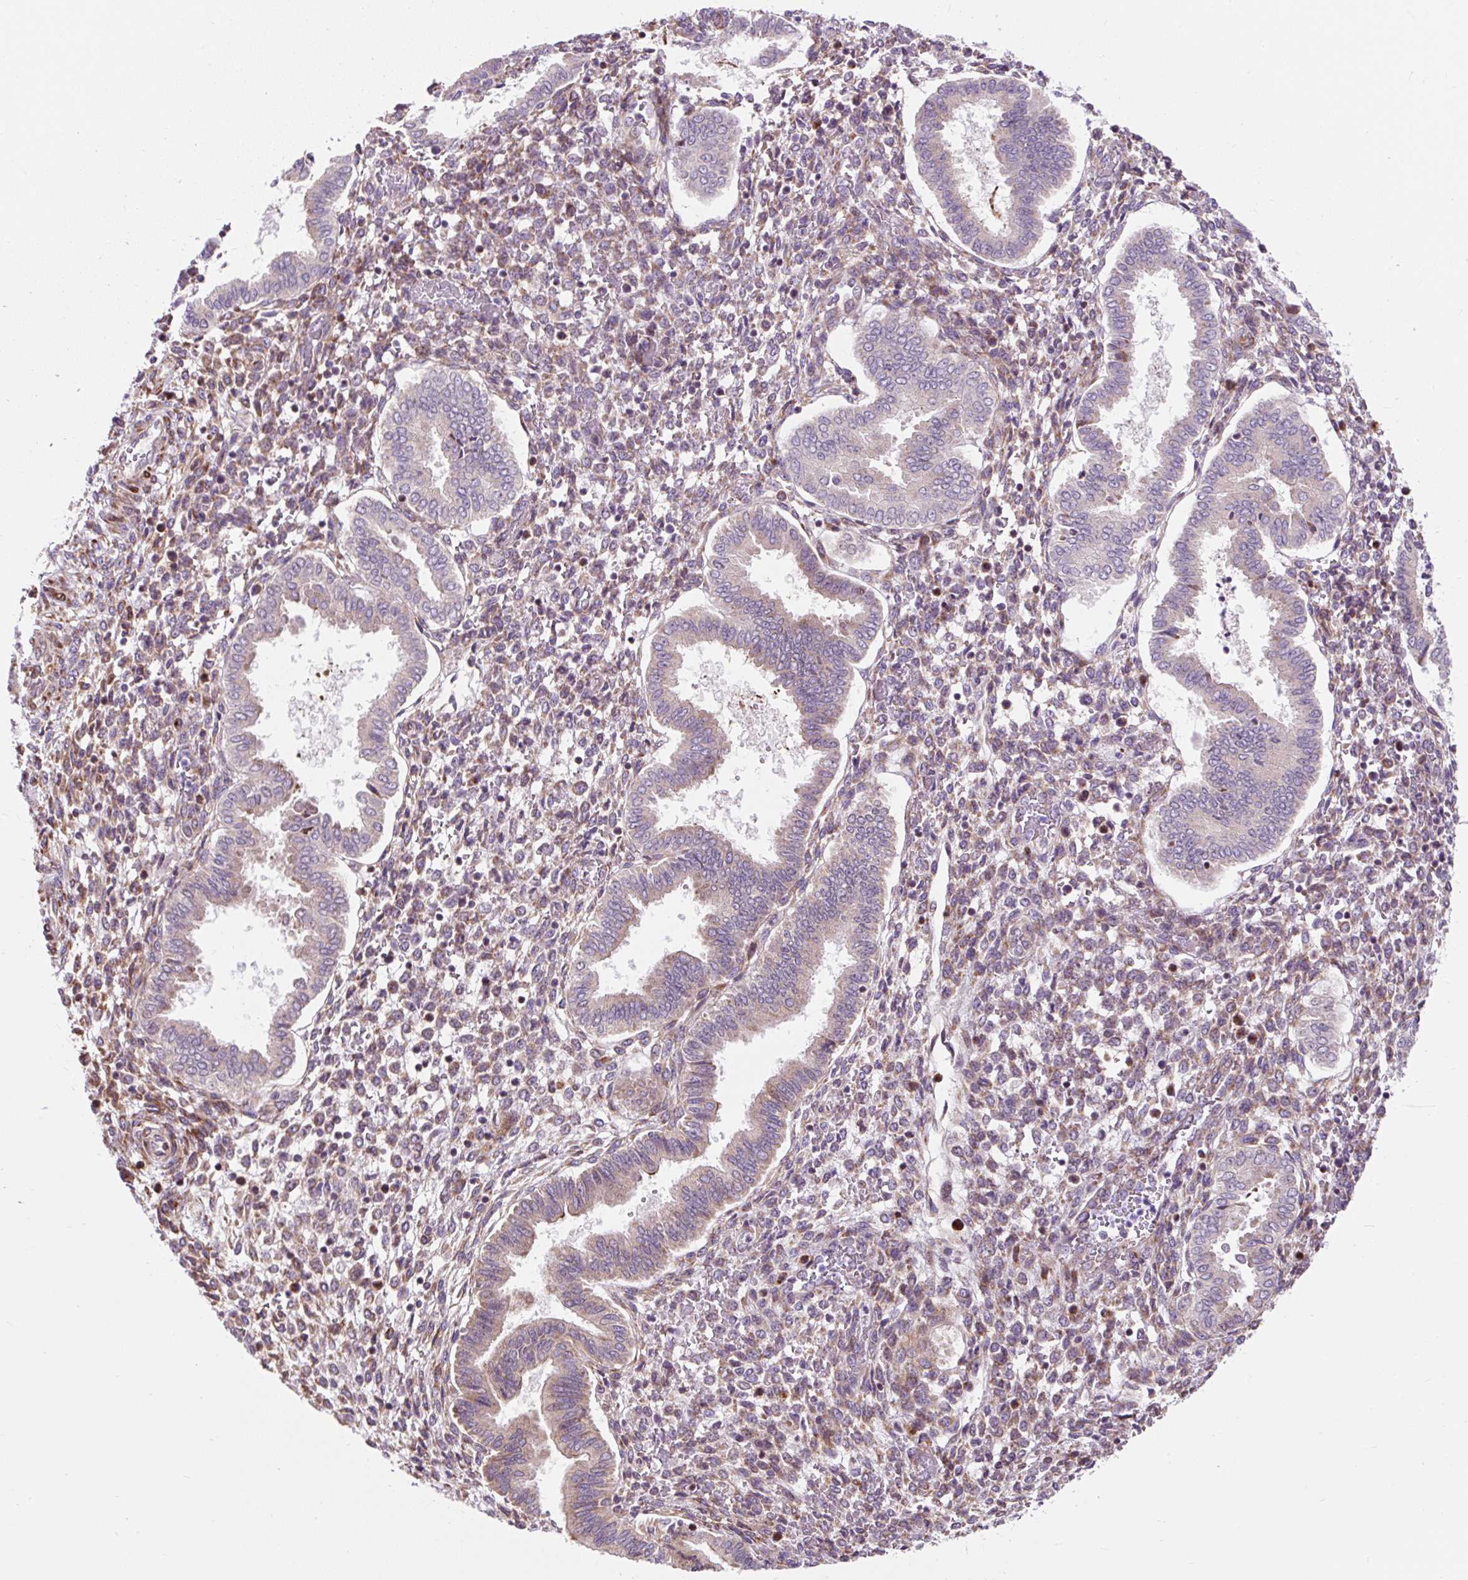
{"staining": {"intensity": "moderate", "quantity": "25%-75%", "location": "cytoplasmic/membranous"}, "tissue": "endometrium", "cell_type": "Cells in endometrial stroma", "image_type": "normal", "snomed": [{"axis": "morphology", "description": "Normal tissue, NOS"}, {"axis": "topography", "description": "Endometrium"}], "caption": "Endometrium stained for a protein (brown) reveals moderate cytoplasmic/membranous positive positivity in about 25%-75% of cells in endometrial stroma.", "gene": "CISD3", "patient": {"sex": "female", "age": 24}}